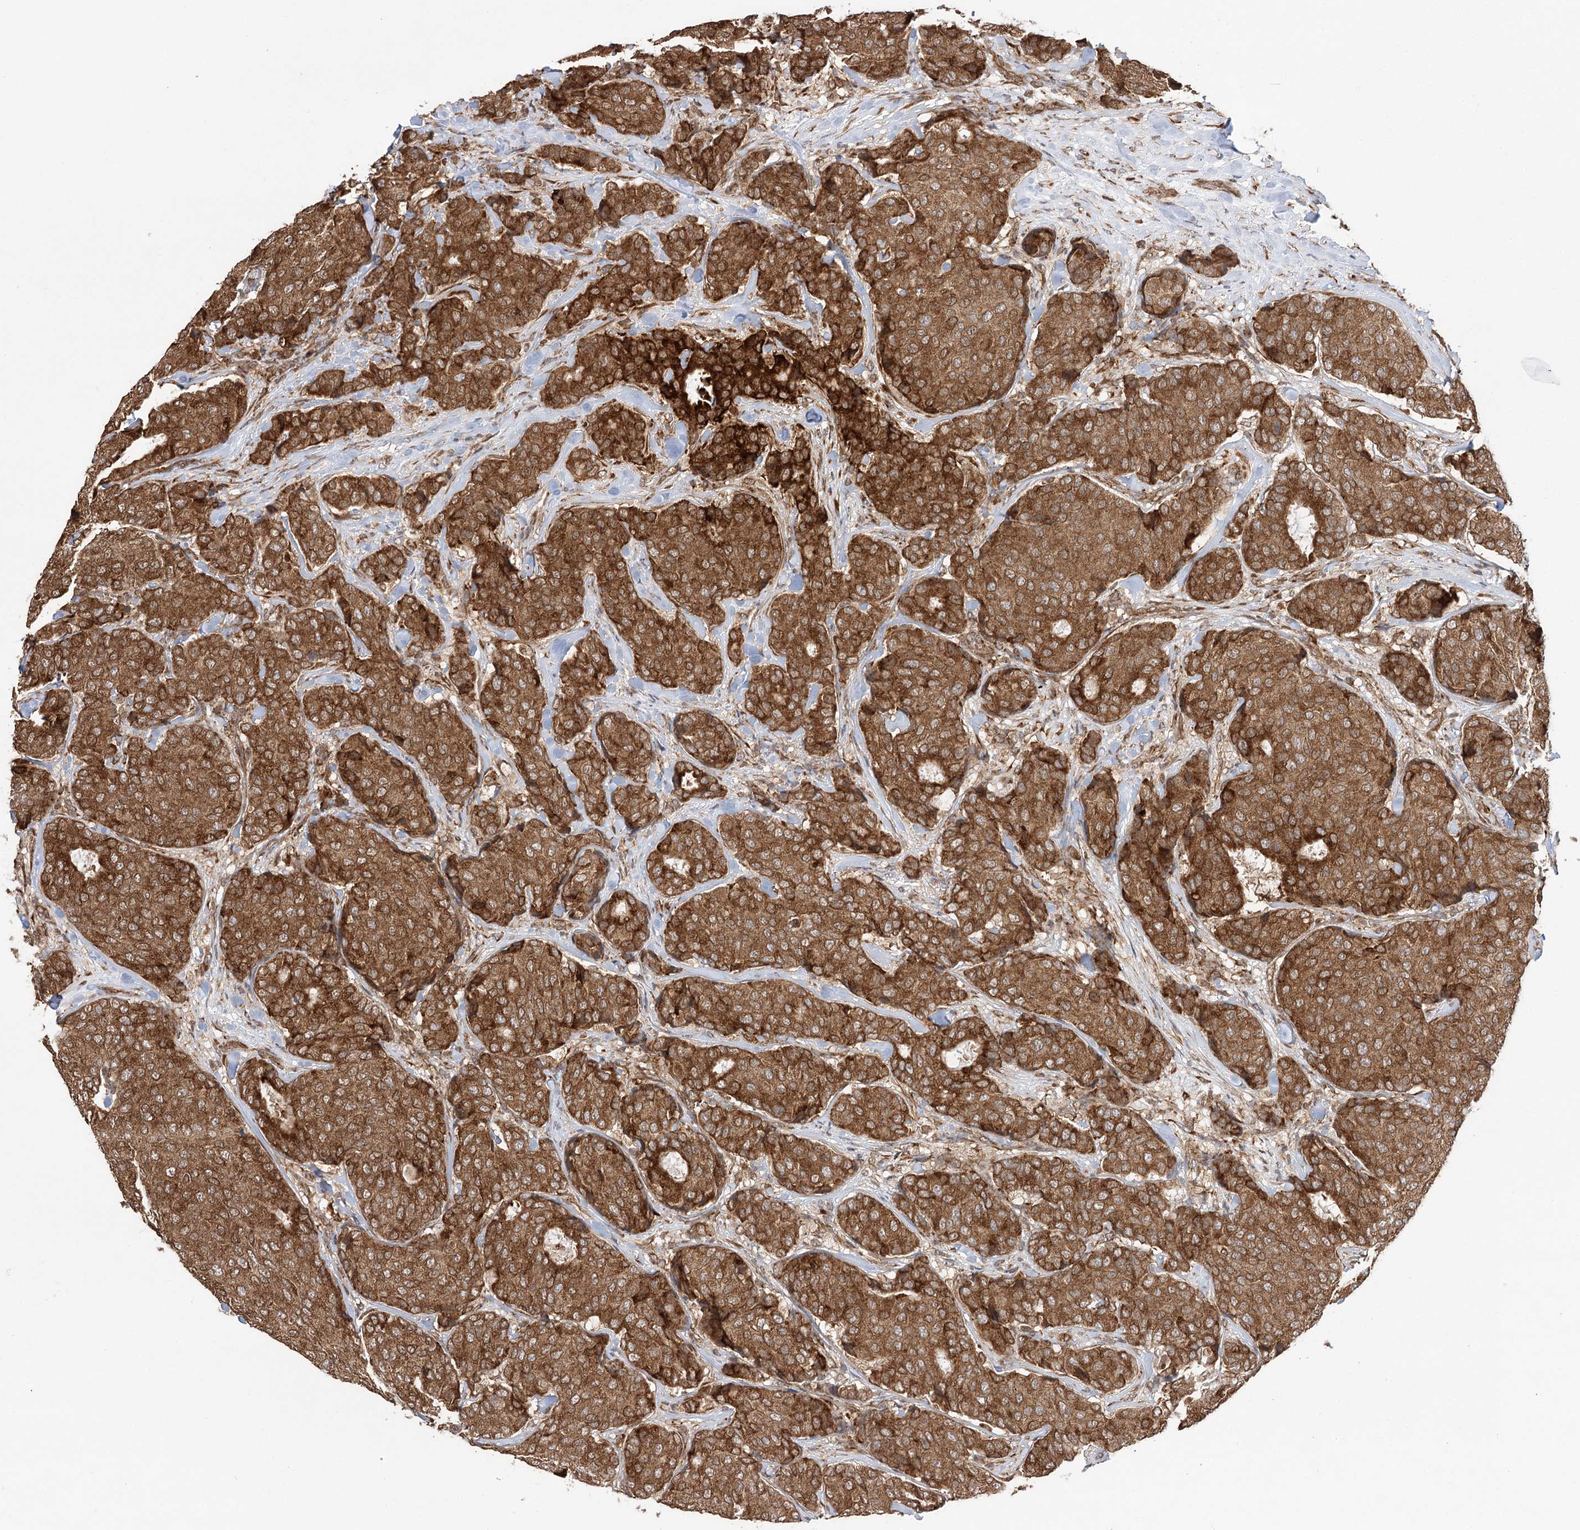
{"staining": {"intensity": "strong", "quantity": ">75%", "location": "cytoplasmic/membranous"}, "tissue": "breast cancer", "cell_type": "Tumor cells", "image_type": "cancer", "snomed": [{"axis": "morphology", "description": "Duct carcinoma"}, {"axis": "topography", "description": "Breast"}], "caption": "Breast invasive ductal carcinoma was stained to show a protein in brown. There is high levels of strong cytoplasmic/membranous positivity in about >75% of tumor cells. (DAB IHC, brown staining for protein, blue staining for nuclei).", "gene": "DNAJB14", "patient": {"sex": "female", "age": 75}}